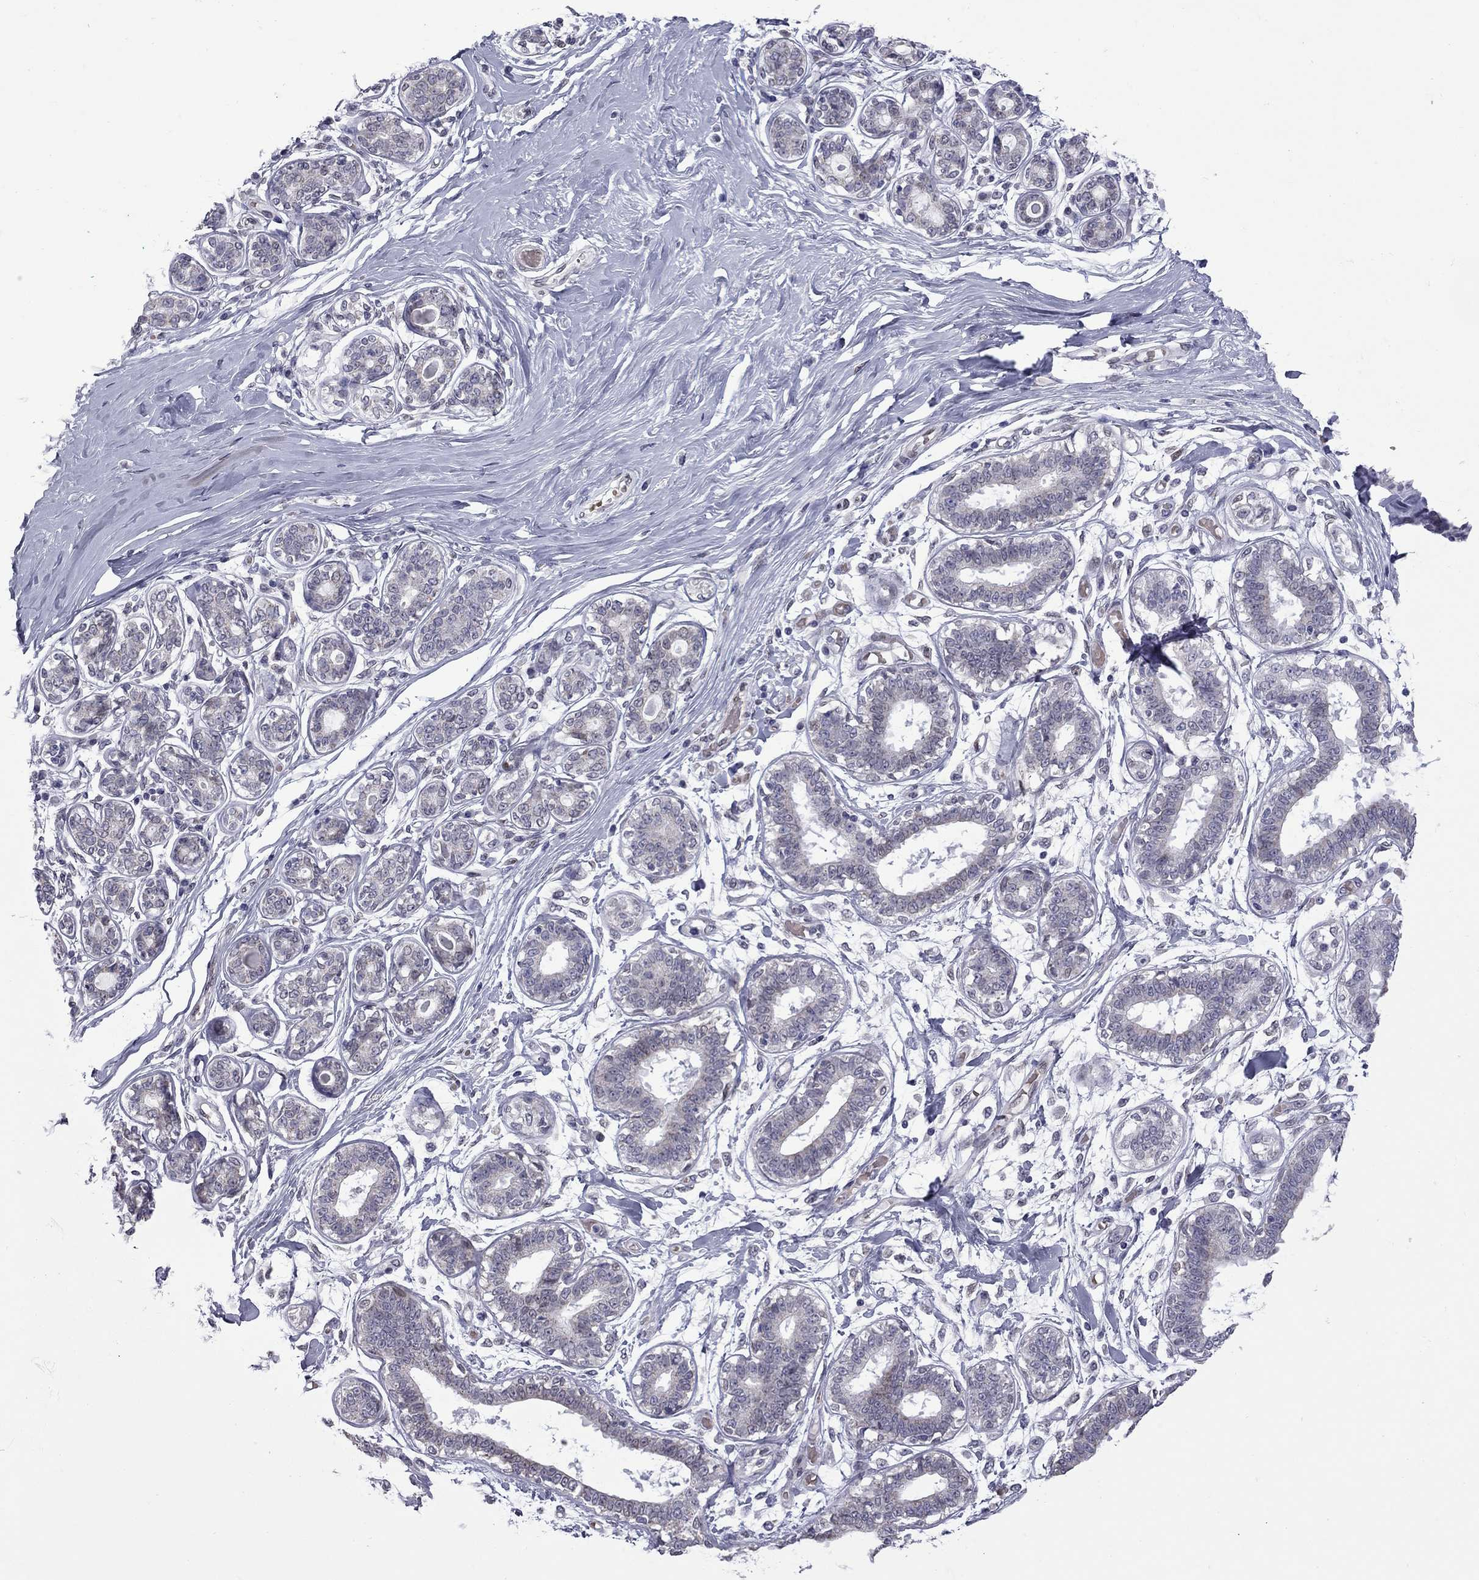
{"staining": {"intensity": "negative", "quantity": "none", "location": "none"}, "tissue": "breast", "cell_type": "Adipocytes", "image_type": "normal", "snomed": [{"axis": "morphology", "description": "Normal tissue, NOS"}, {"axis": "topography", "description": "Skin"}, {"axis": "topography", "description": "Breast"}], "caption": "IHC of benign human breast displays no expression in adipocytes. Nuclei are stained in blue.", "gene": "CLTCL1", "patient": {"sex": "female", "age": 43}}